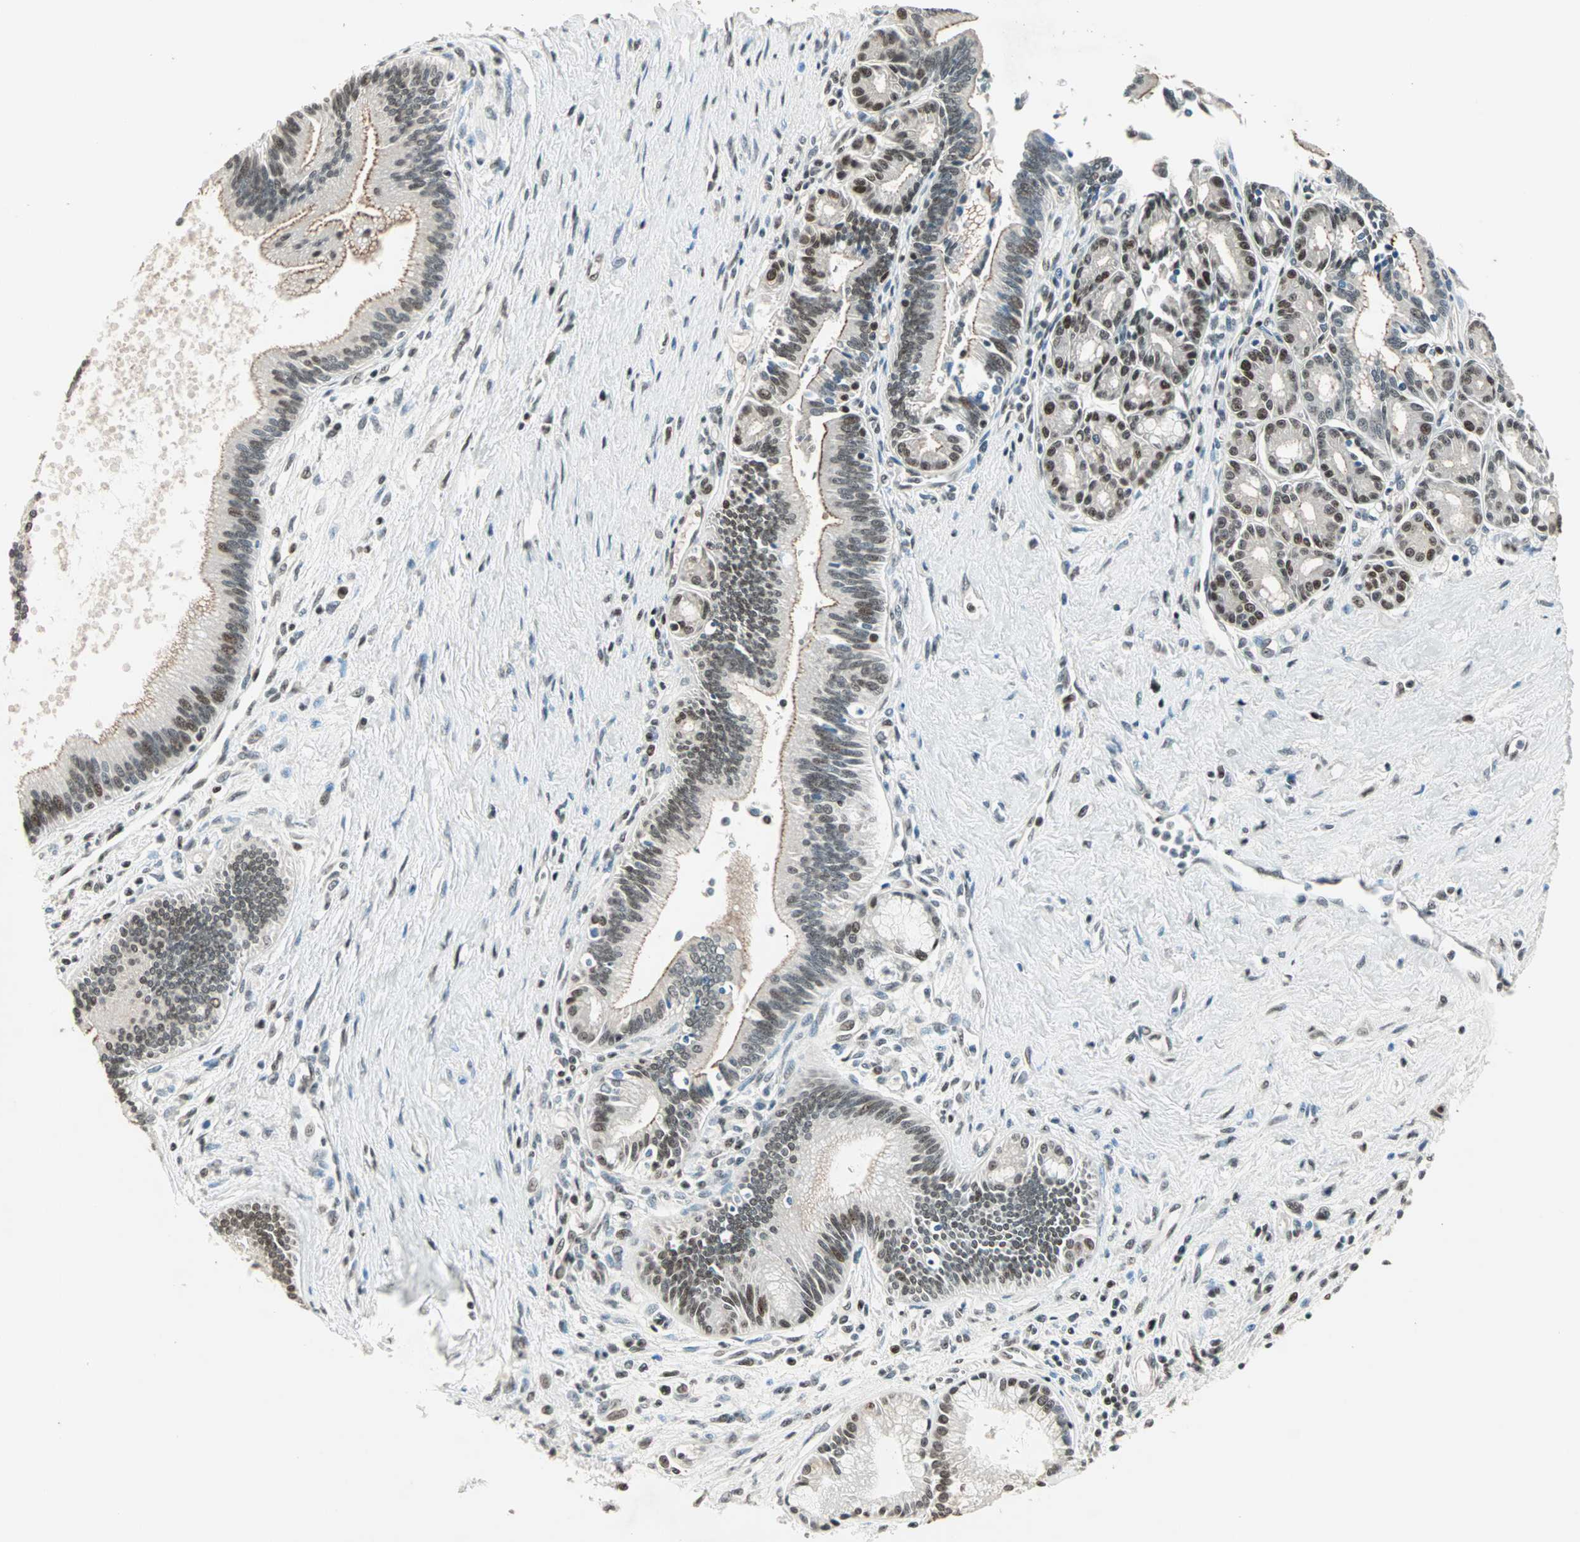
{"staining": {"intensity": "moderate", "quantity": ">75%", "location": "nuclear"}, "tissue": "pancreatic cancer", "cell_type": "Tumor cells", "image_type": "cancer", "snomed": [{"axis": "morphology", "description": "Adenocarcinoma, NOS"}, {"axis": "topography", "description": "Pancreas"}], "caption": "Immunohistochemistry histopathology image of adenocarcinoma (pancreatic) stained for a protein (brown), which reveals medium levels of moderate nuclear expression in about >75% of tumor cells.", "gene": "MDC1", "patient": {"sex": "male", "age": 59}}